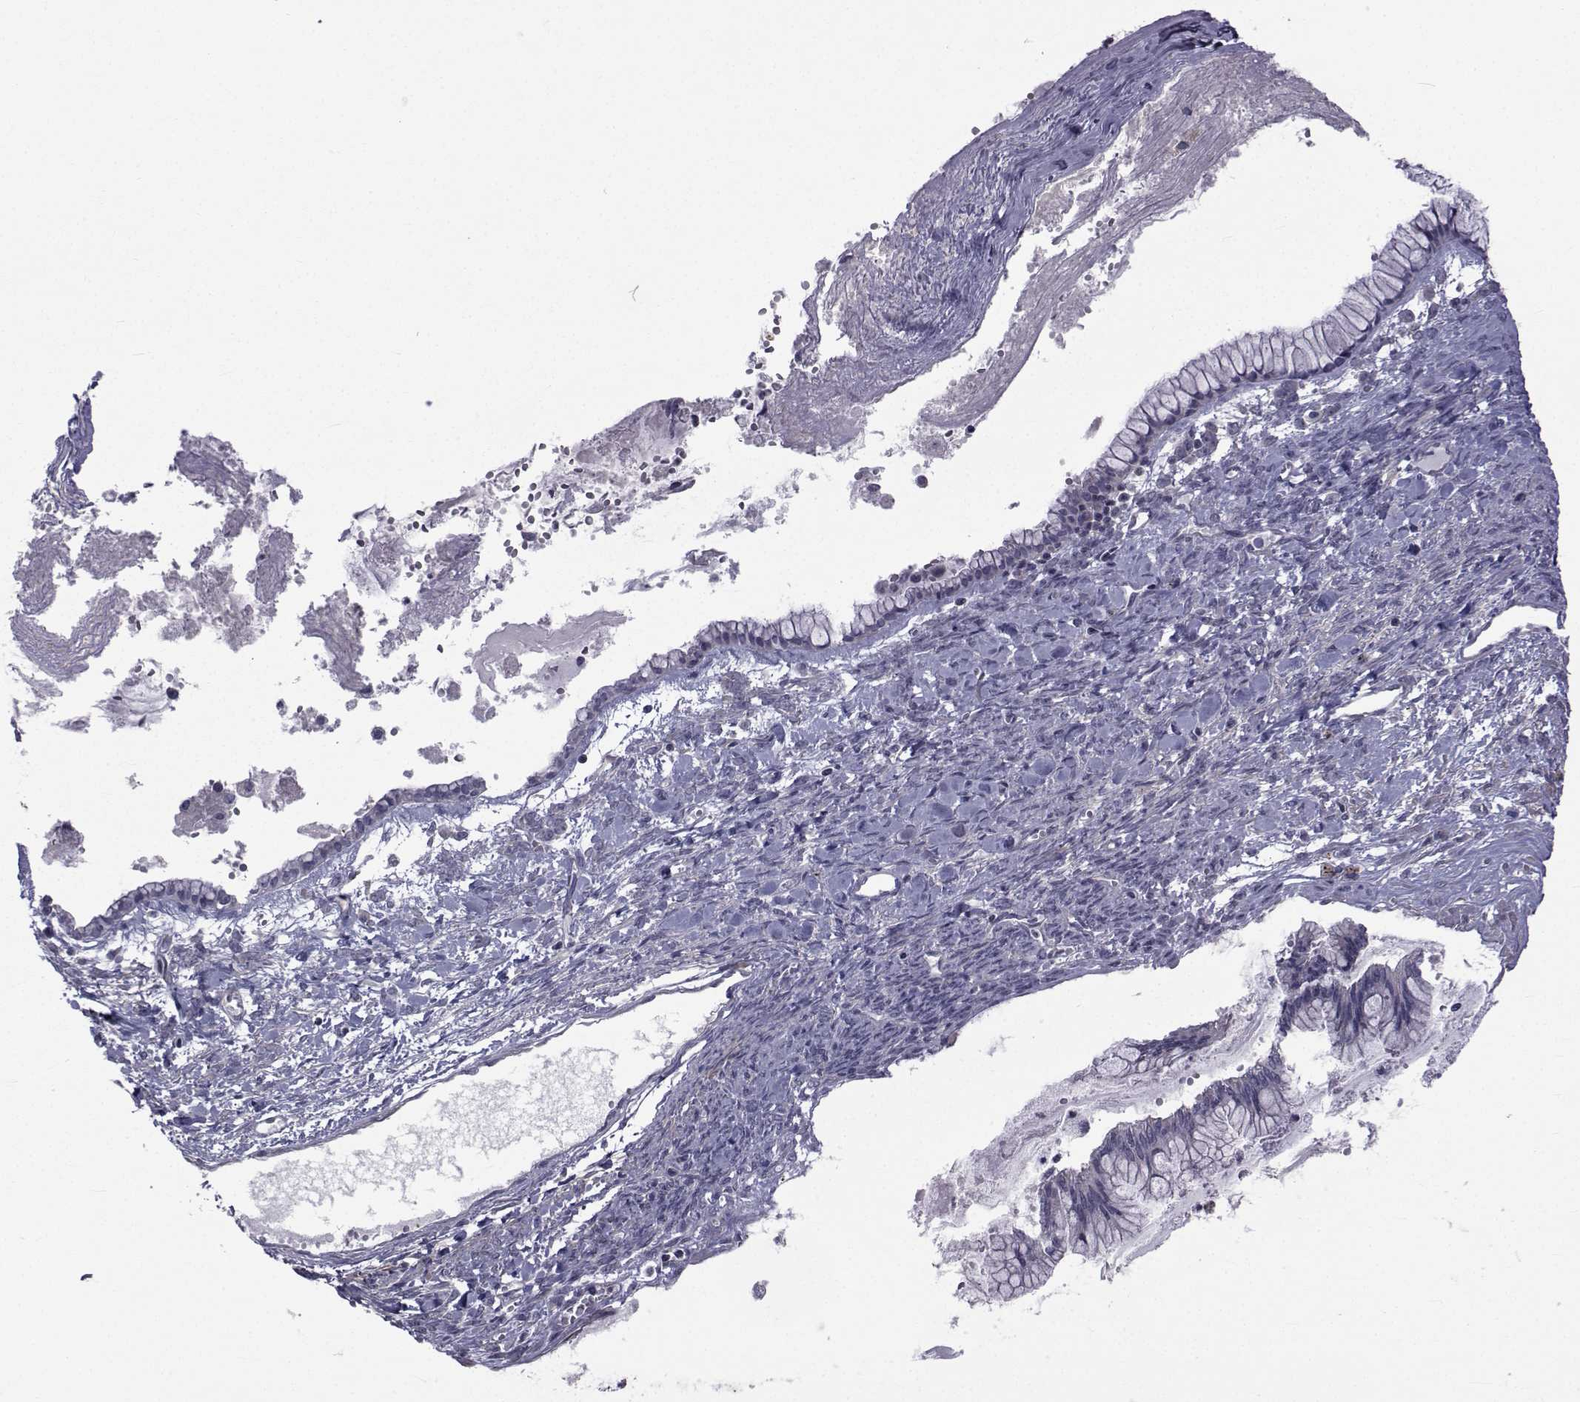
{"staining": {"intensity": "negative", "quantity": "none", "location": "none"}, "tissue": "ovarian cancer", "cell_type": "Tumor cells", "image_type": "cancer", "snomed": [{"axis": "morphology", "description": "Cystadenocarcinoma, mucinous, NOS"}, {"axis": "topography", "description": "Ovary"}], "caption": "IHC of human ovarian cancer (mucinous cystadenocarcinoma) displays no staining in tumor cells. (DAB (3,3'-diaminobenzidine) immunohistochemistry with hematoxylin counter stain).", "gene": "CFAP74", "patient": {"sex": "female", "age": 67}}